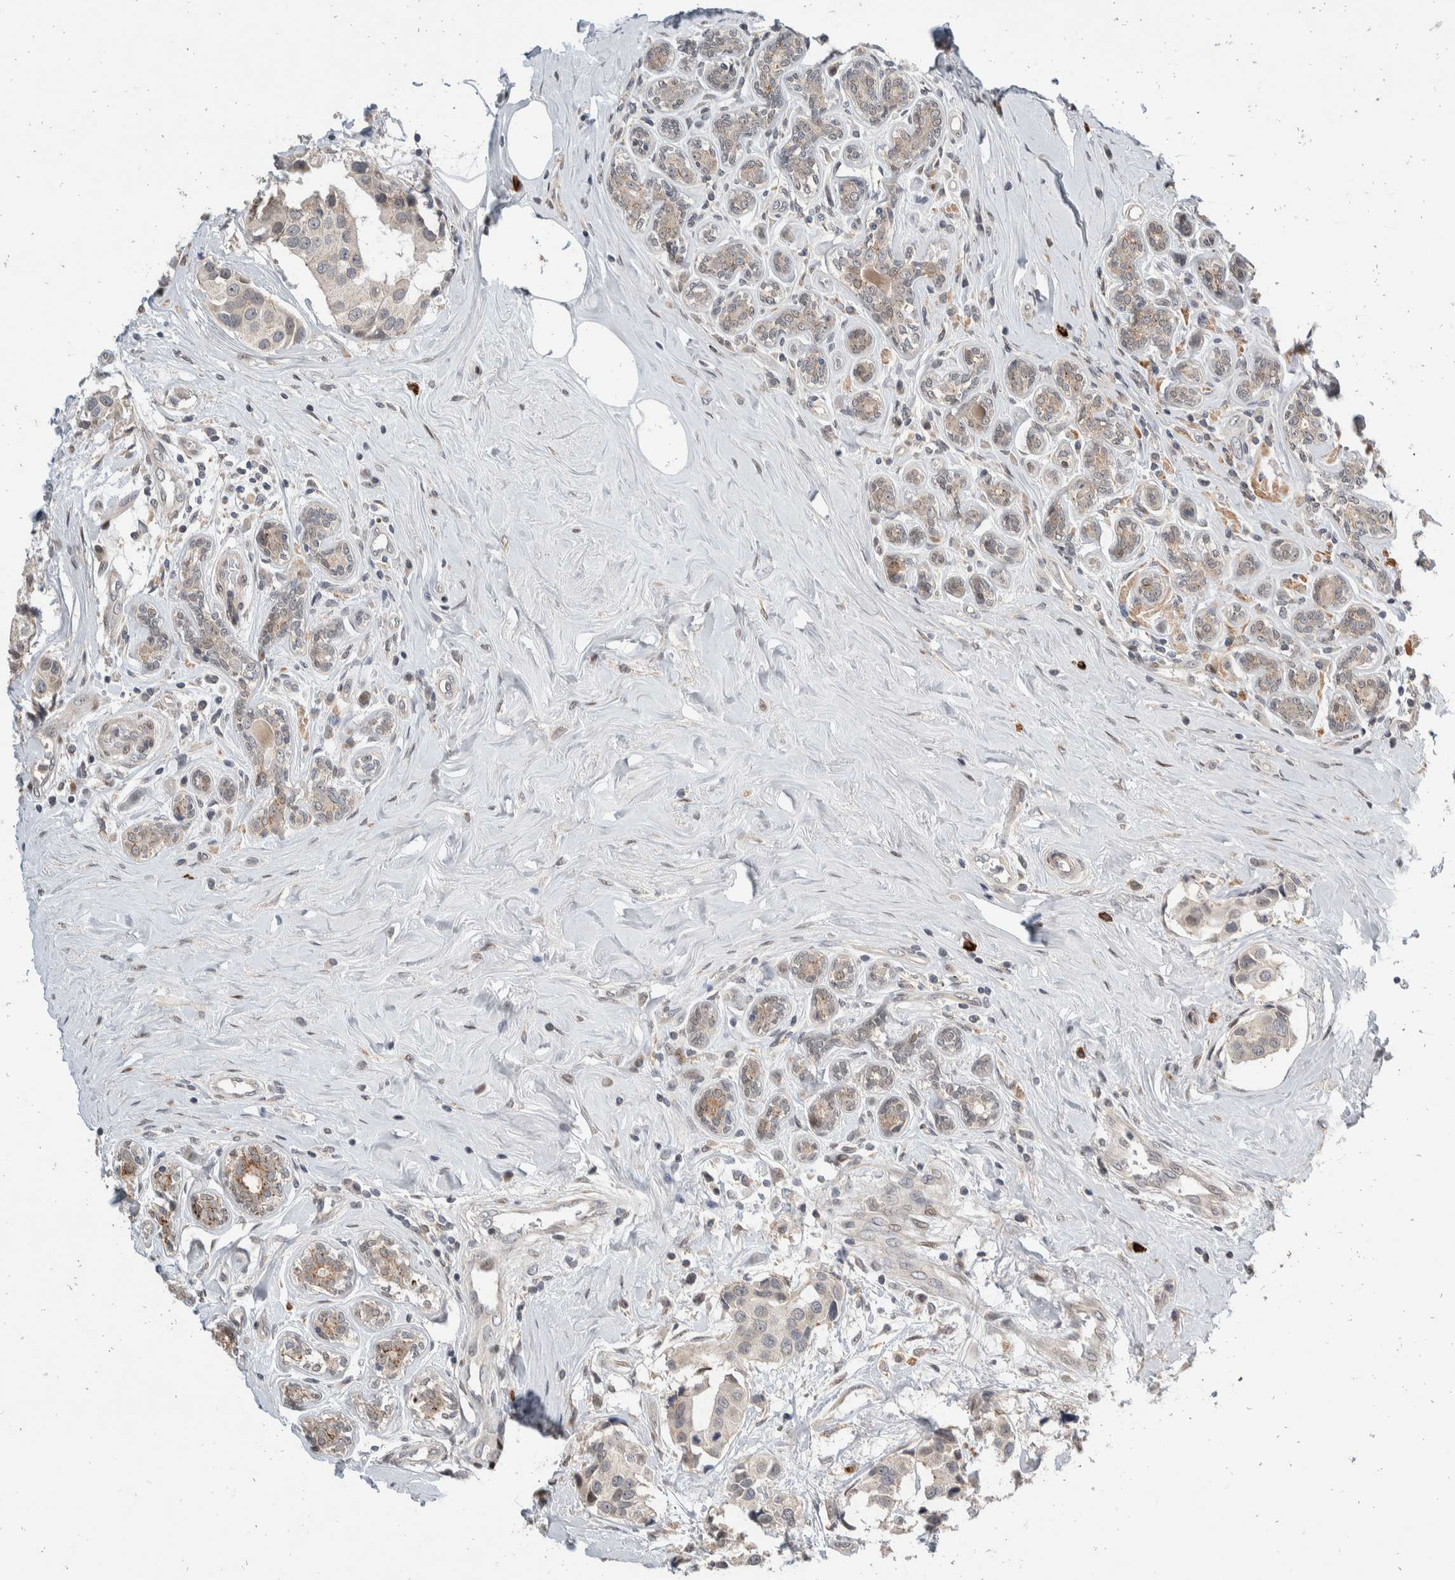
{"staining": {"intensity": "negative", "quantity": "none", "location": "none"}, "tissue": "breast cancer", "cell_type": "Tumor cells", "image_type": "cancer", "snomed": [{"axis": "morphology", "description": "Normal tissue, NOS"}, {"axis": "morphology", "description": "Duct carcinoma"}, {"axis": "topography", "description": "Breast"}], "caption": "This is a micrograph of IHC staining of intraductal carcinoma (breast), which shows no expression in tumor cells.", "gene": "ZNF703", "patient": {"sex": "female", "age": 39}}